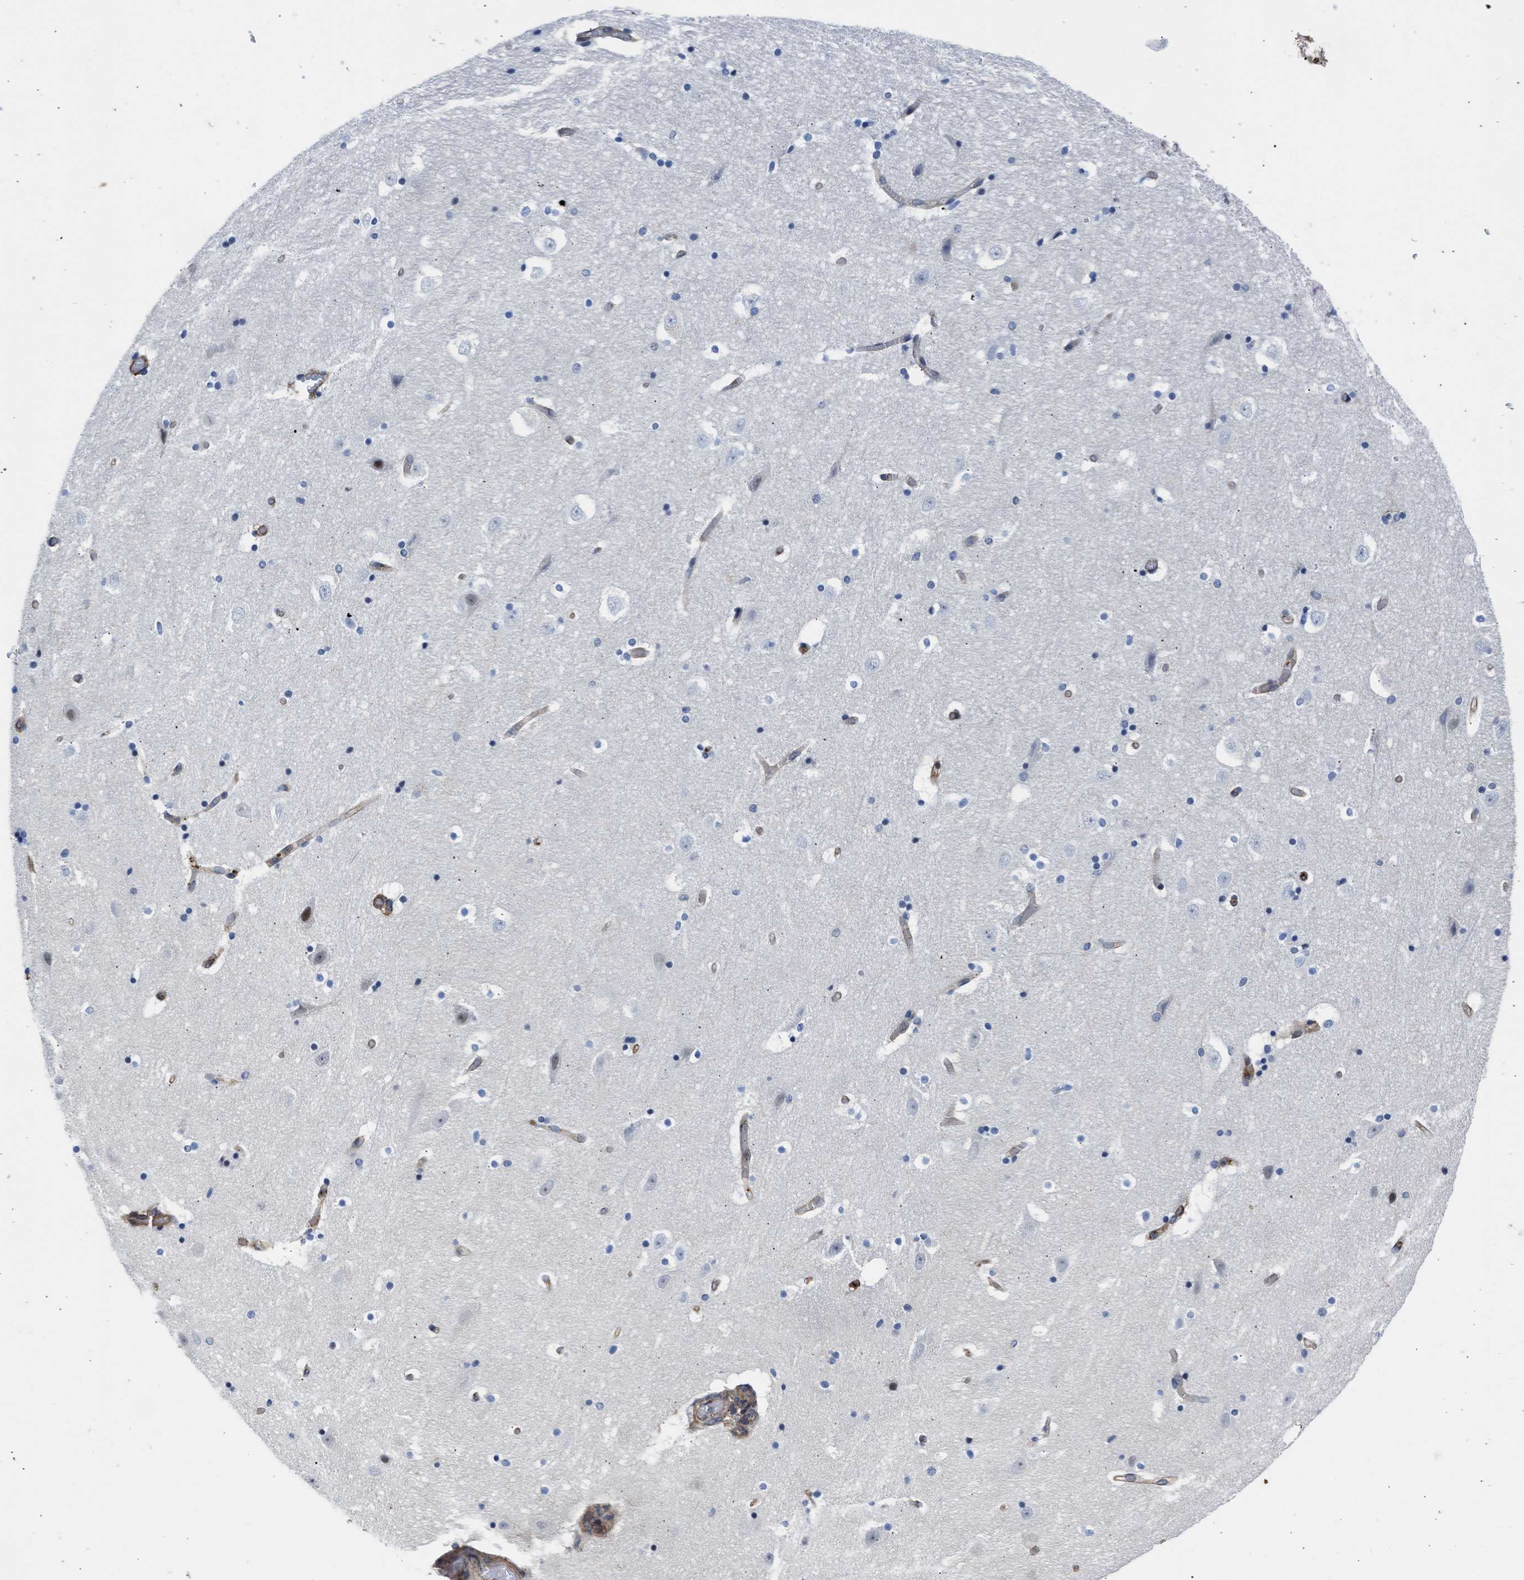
{"staining": {"intensity": "weak", "quantity": "<25%", "location": "cytoplasmic/membranous"}, "tissue": "hippocampus", "cell_type": "Glial cells", "image_type": "normal", "snomed": [{"axis": "morphology", "description": "Normal tissue, NOS"}, {"axis": "topography", "description": "Hippocampus"}], "caption": "Human hippocampus stained for a protein using immunohistochemistry displays no positivity in glial cells.", "gene": "MAS1L", "patient": {"sex": "male", "age": 45}}